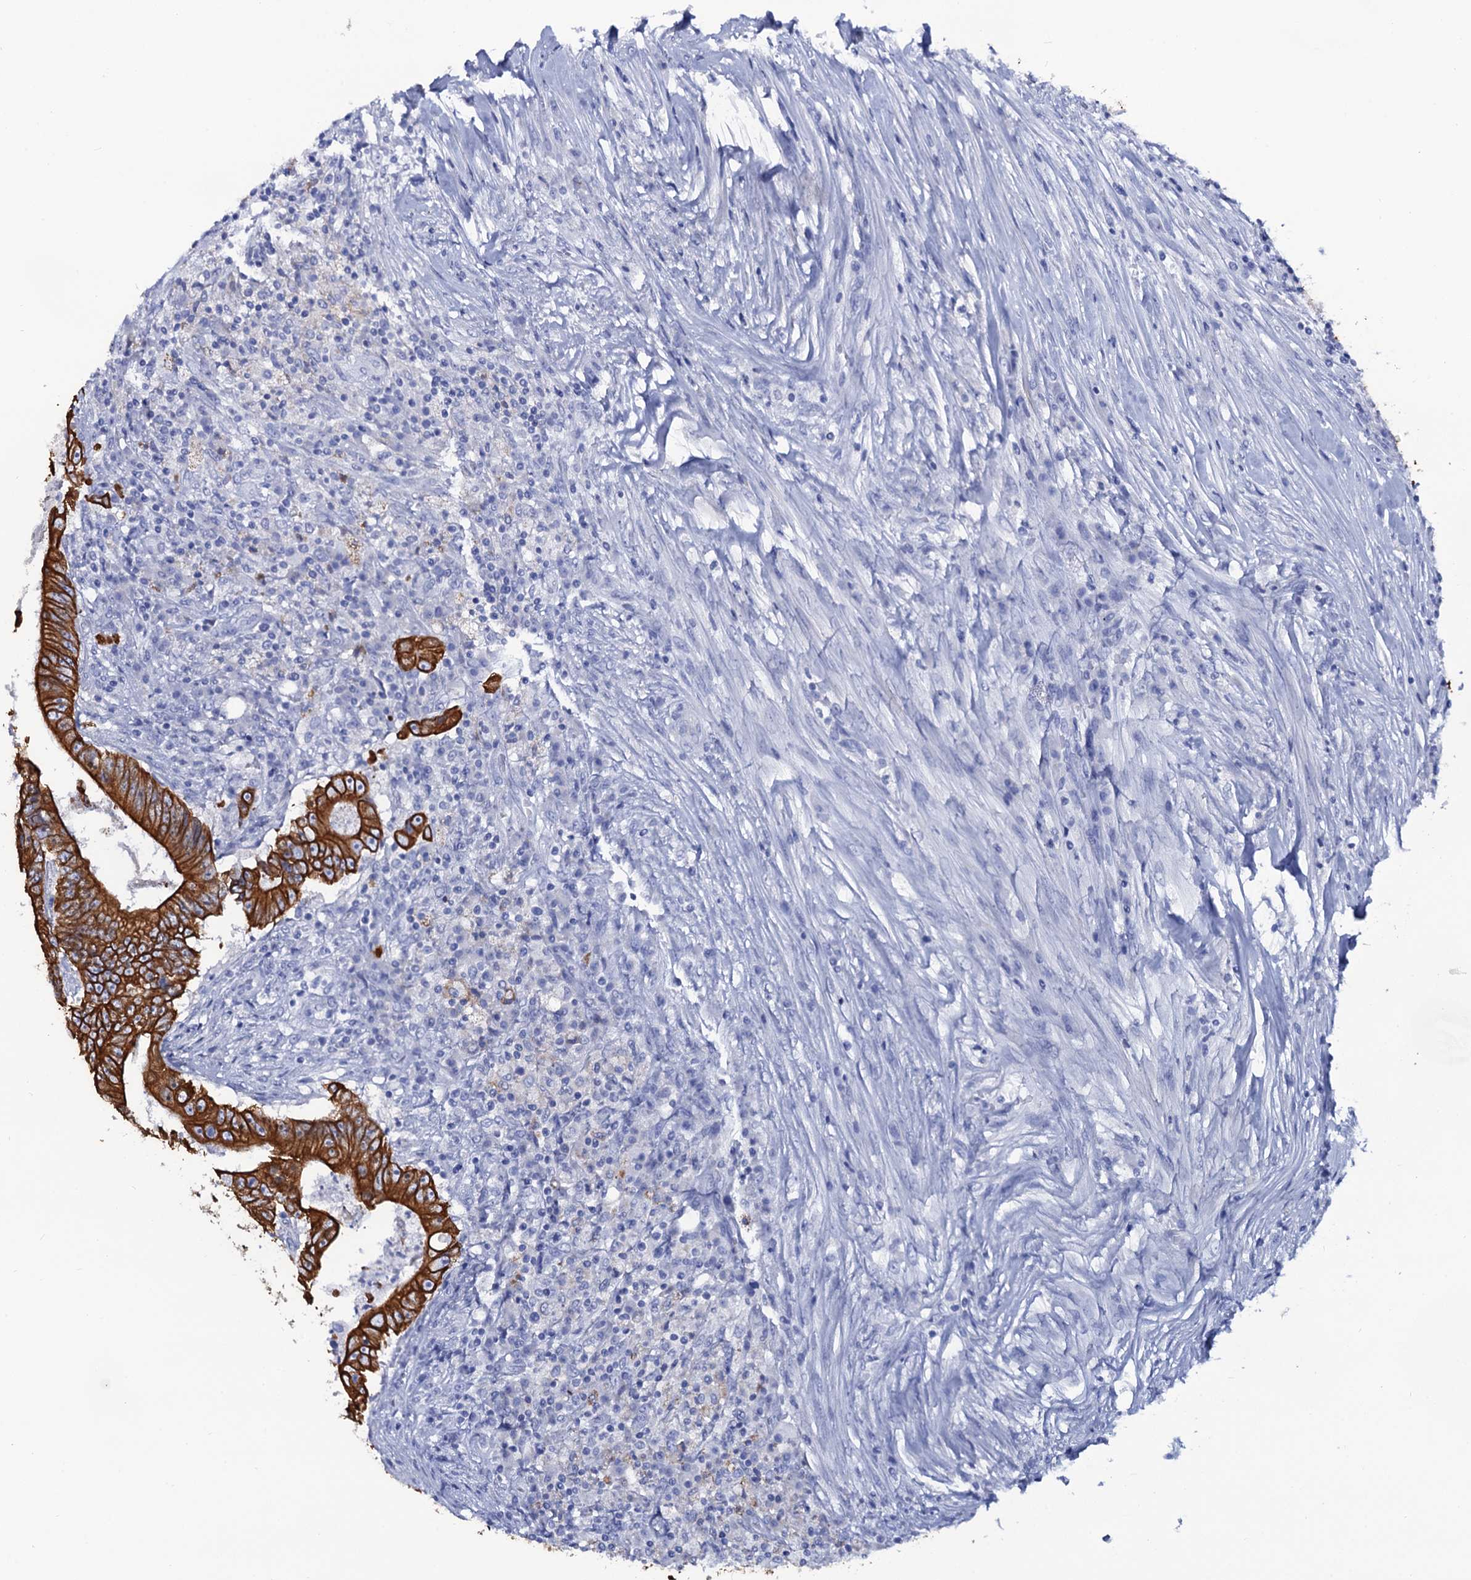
{"staining": {"intensity": "strong", "quantity": ">75%", "location": "cytoplasmic/membranous"}, "tissue": "colorectal cancer", "cell_type": "Tumor cells", "image_type": "cancer", "snomed": [{"axis": "morphology", "description": "Adenocarcinoma, NOS"}, {"axis": "topography", "description": "Colon"}], "caption": "Adenocarcinoma (colorectal) stained with DAB IHC displays high levels of strong cytoplasmic/membranous positivity in about >75% of tumor cells.", "gene": "RAB3IP", "patient": {"sex": "male", "age": 83}}